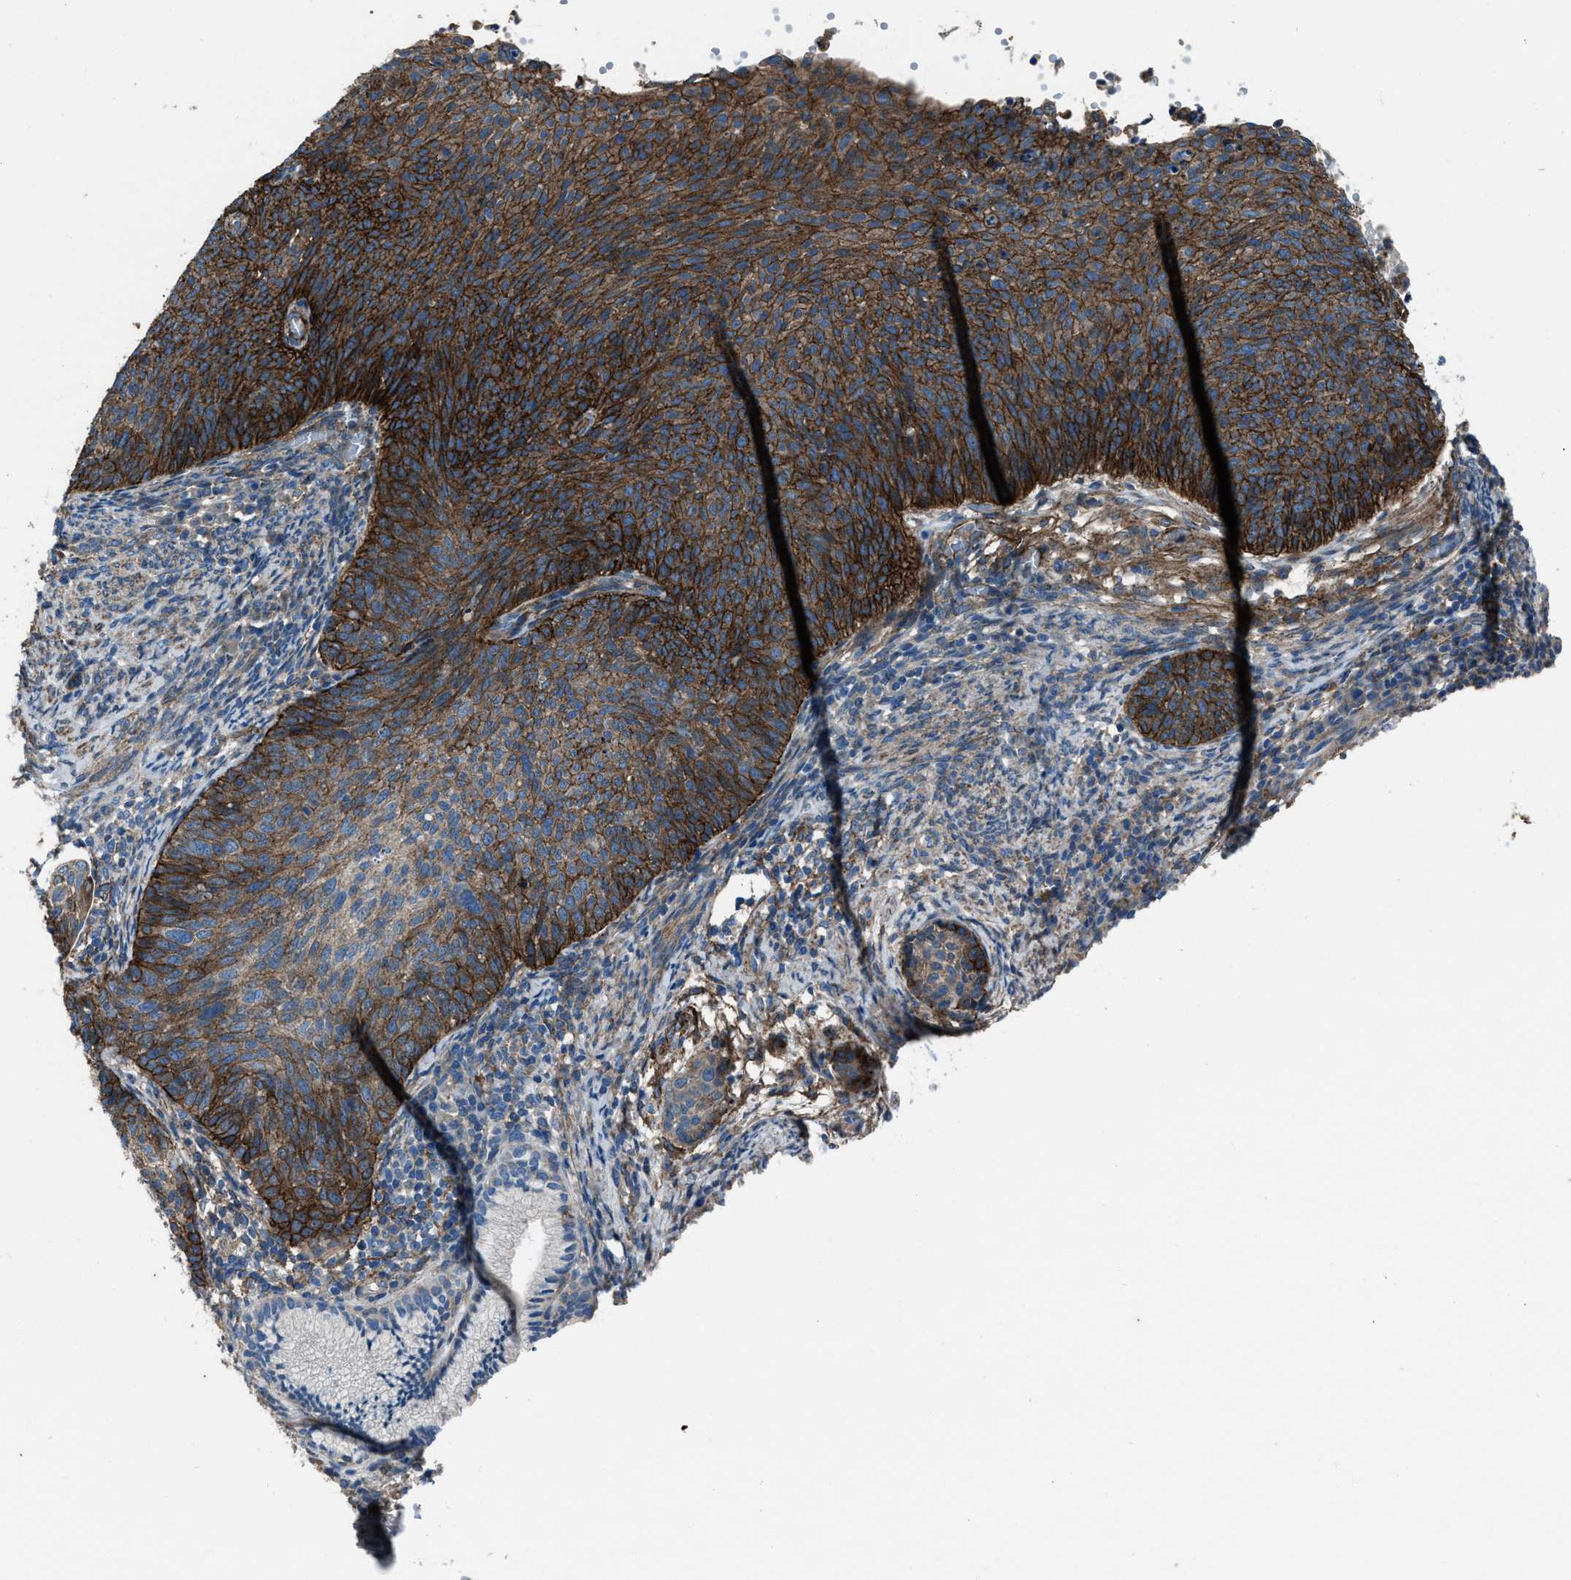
{"staining": {"intensity": "strong", "quantity": ">75%", "location": "cytoplasmic/membranous"}, "tissue": "cervical cancer", "cell_type": "Tumor cells", "image_type": "cancer", "snomed": [{"axis": "morphology", "description": "Squamous cell carcinoma, NOS"}, {"axis": "topography", "description": "Cervix"}], "caption": "Squamous cell carcinoma (cervical) tissue reveals strong cytoplasmic/membranous expression in about >75% of tumor cells, visualized by immunohistochemistry.", "gene": "SVIL", "patient": {"sex": "female", "age": 70}}